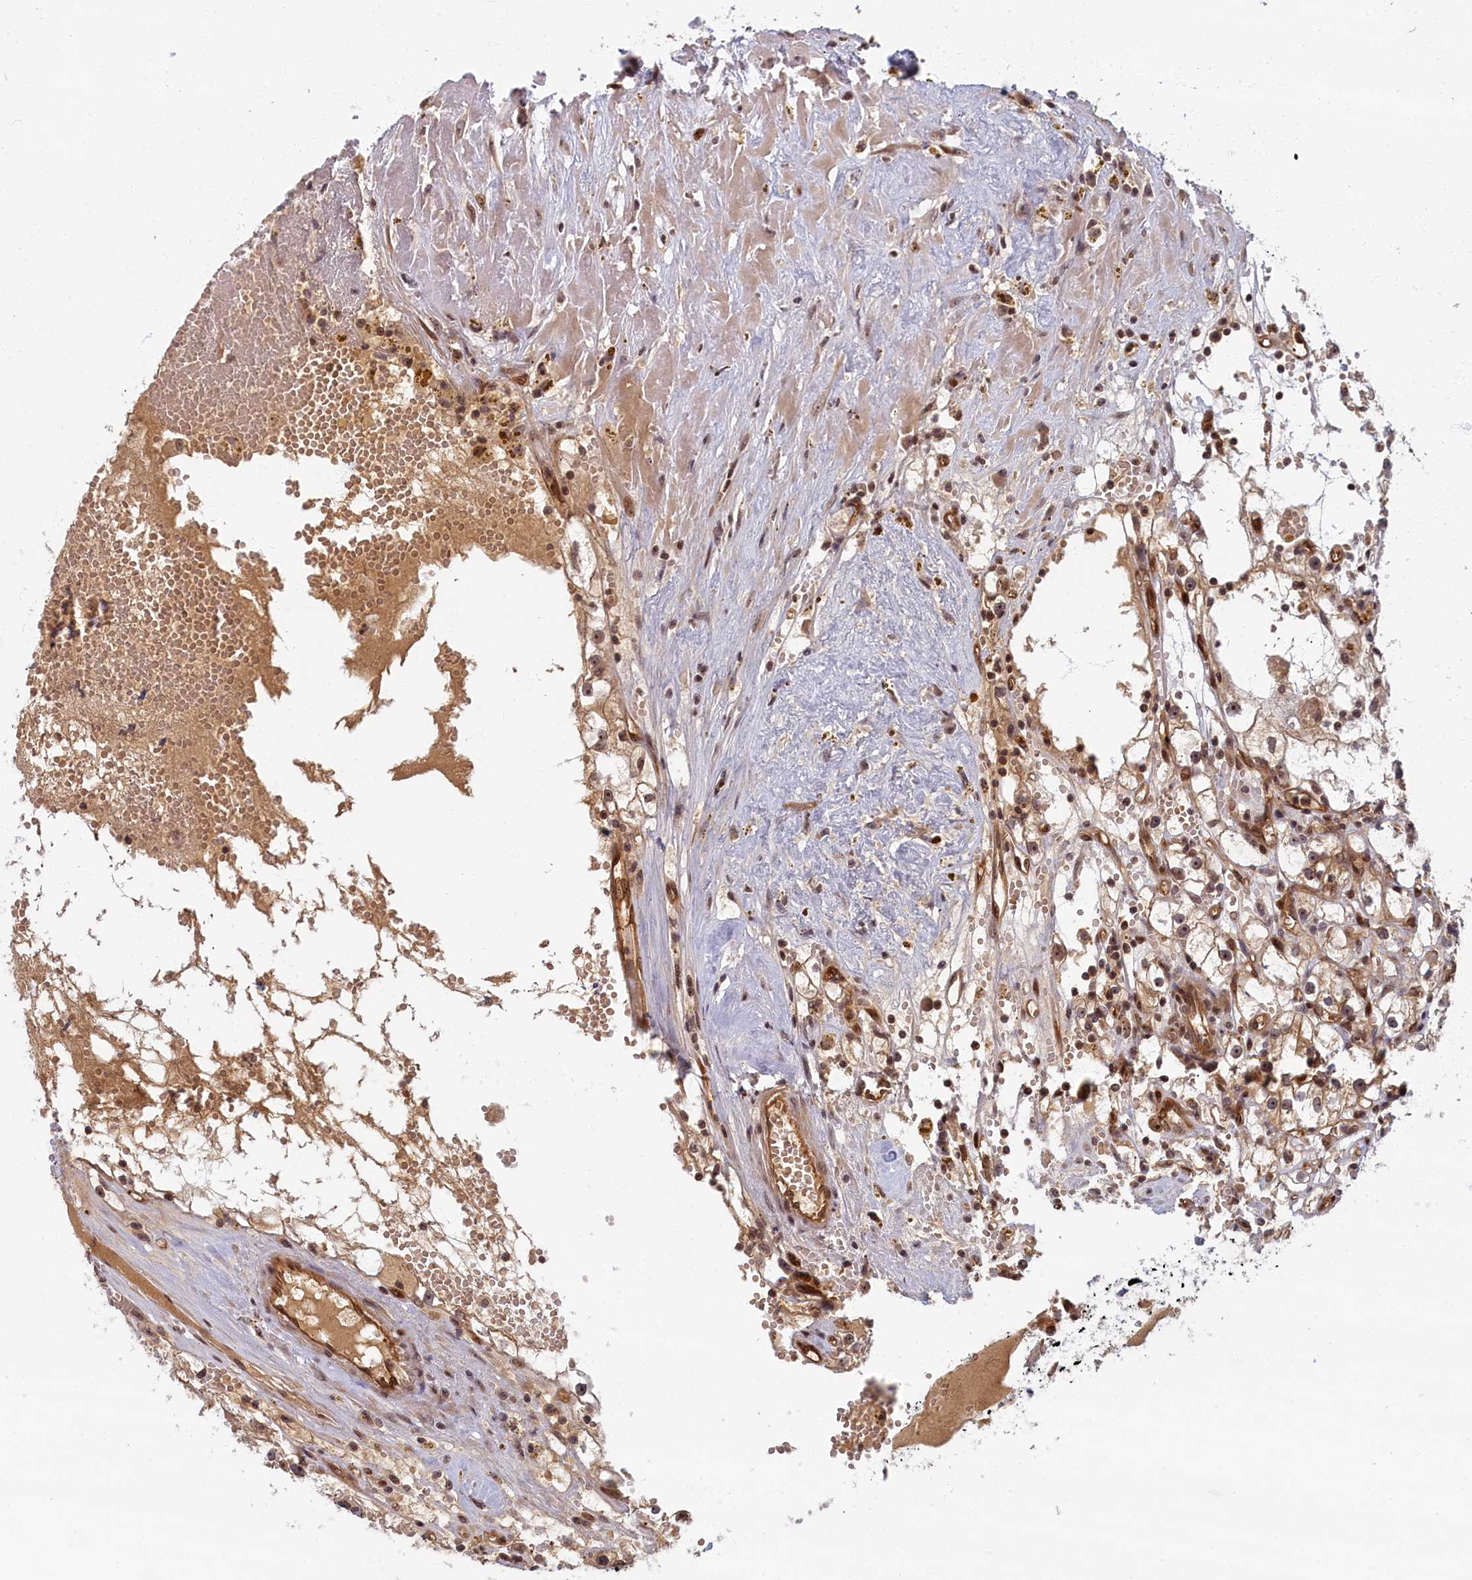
{"staining": {"intensity": "moderate", "quantity": ">75%", "location": "cytoplasmic/membranous,nuclear"}, "tissue": "renal cancer", "cell_type": "Tumor cells", "image_type": "cancer", "snomed": [{"axis": "morphology", "description": "Adenocarcinoma, NOS"}, {"axis": "topography", "description": "Kidney"}], "caption": "An IHC histopathology image of neoplastic tissue is shown. Protein staining in brown highlights moderate cytoplasmic/membranous and nuclear positivity in renal adenocarcinoma within tumor cells. The protein is stained brown, and the nuclei are stained in blue (DAB (3,3'-diaminobenzidine) IHC with brightfield microscopy, high magnification).", "gene": "SNRK", "patient": {"sex": "male", "age": 56}}